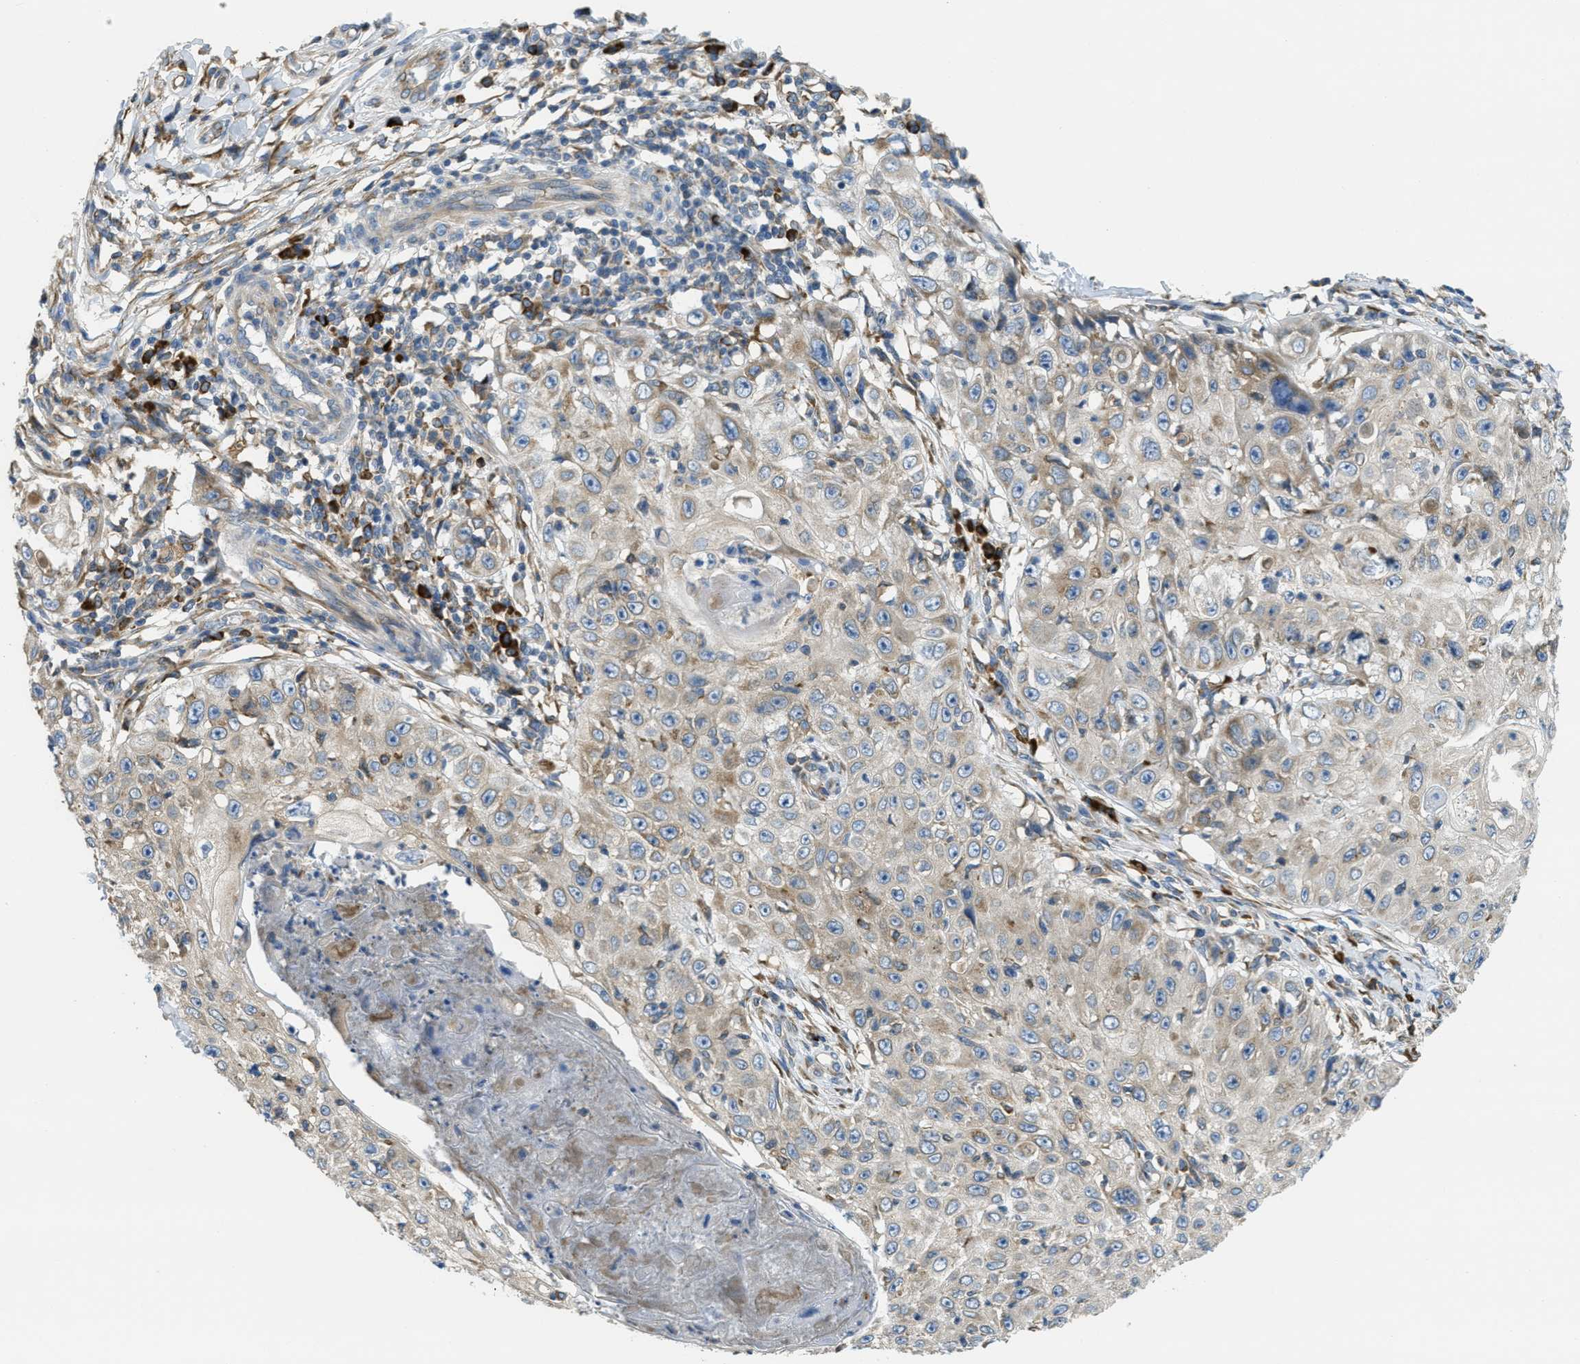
{"staining": {"intensity": "weak", "quantity": "<25%", "location": "cytoplasmic/membranous"}, "tissue": "skin cancer", "cell_type": "Tumor cells", "image_type": "cancer", "snomed": [{"axis": "morphology", "description": "Squamous cell carcinoma, NOS"}, {"axis": "topography", "description": "Skin"}], "caption": "DAB (3,3'-diaminobenzidine) immunohistochemical staining of human squamous cell carcinoma (skin) reveals no significant staining in tumor cells.", "gene": "SSR1", "patient": {"sex": "male", "age": 86}}